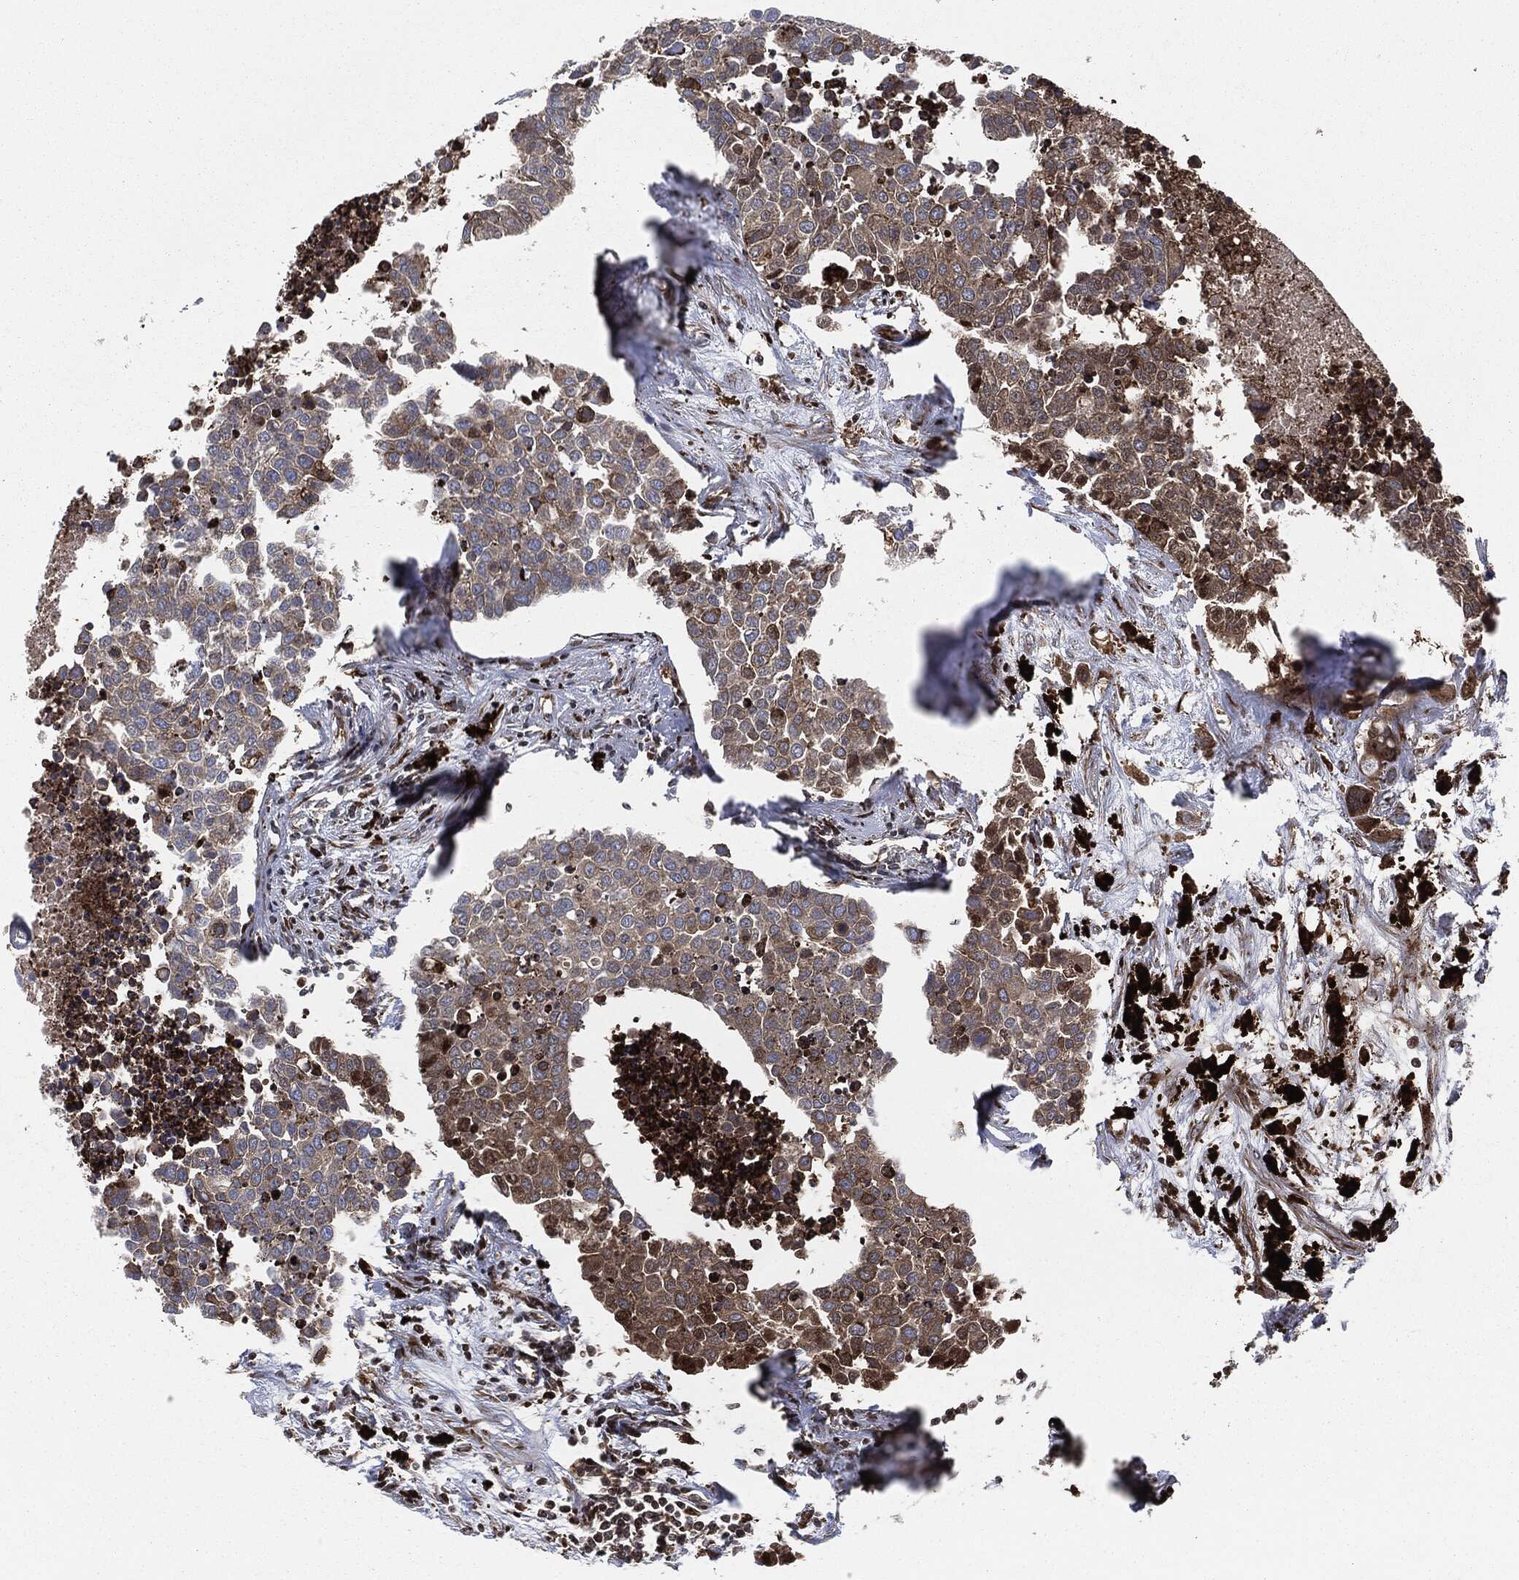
{"staining": {"intensity": "moderate", "quantity": "<25%", "location": "cytoplasmic/membranous"}, "tissue": "carcinoid", "cell_type": "Tumor cells", "image_type": "cancer", "snomed": [{"axis": "morphology", "description": "Carcinoid, malignant, NOS"}, {"axis": "topography", "description": "Colon"}], "caption": "Carcinoid (malignant) stained with a brown dye displays moderate cytoplasmic/membranous positive positivity in approximately <25% of tumor cells.", "gene": "CALR", "patient": {"sex": "male", "age": 81}}